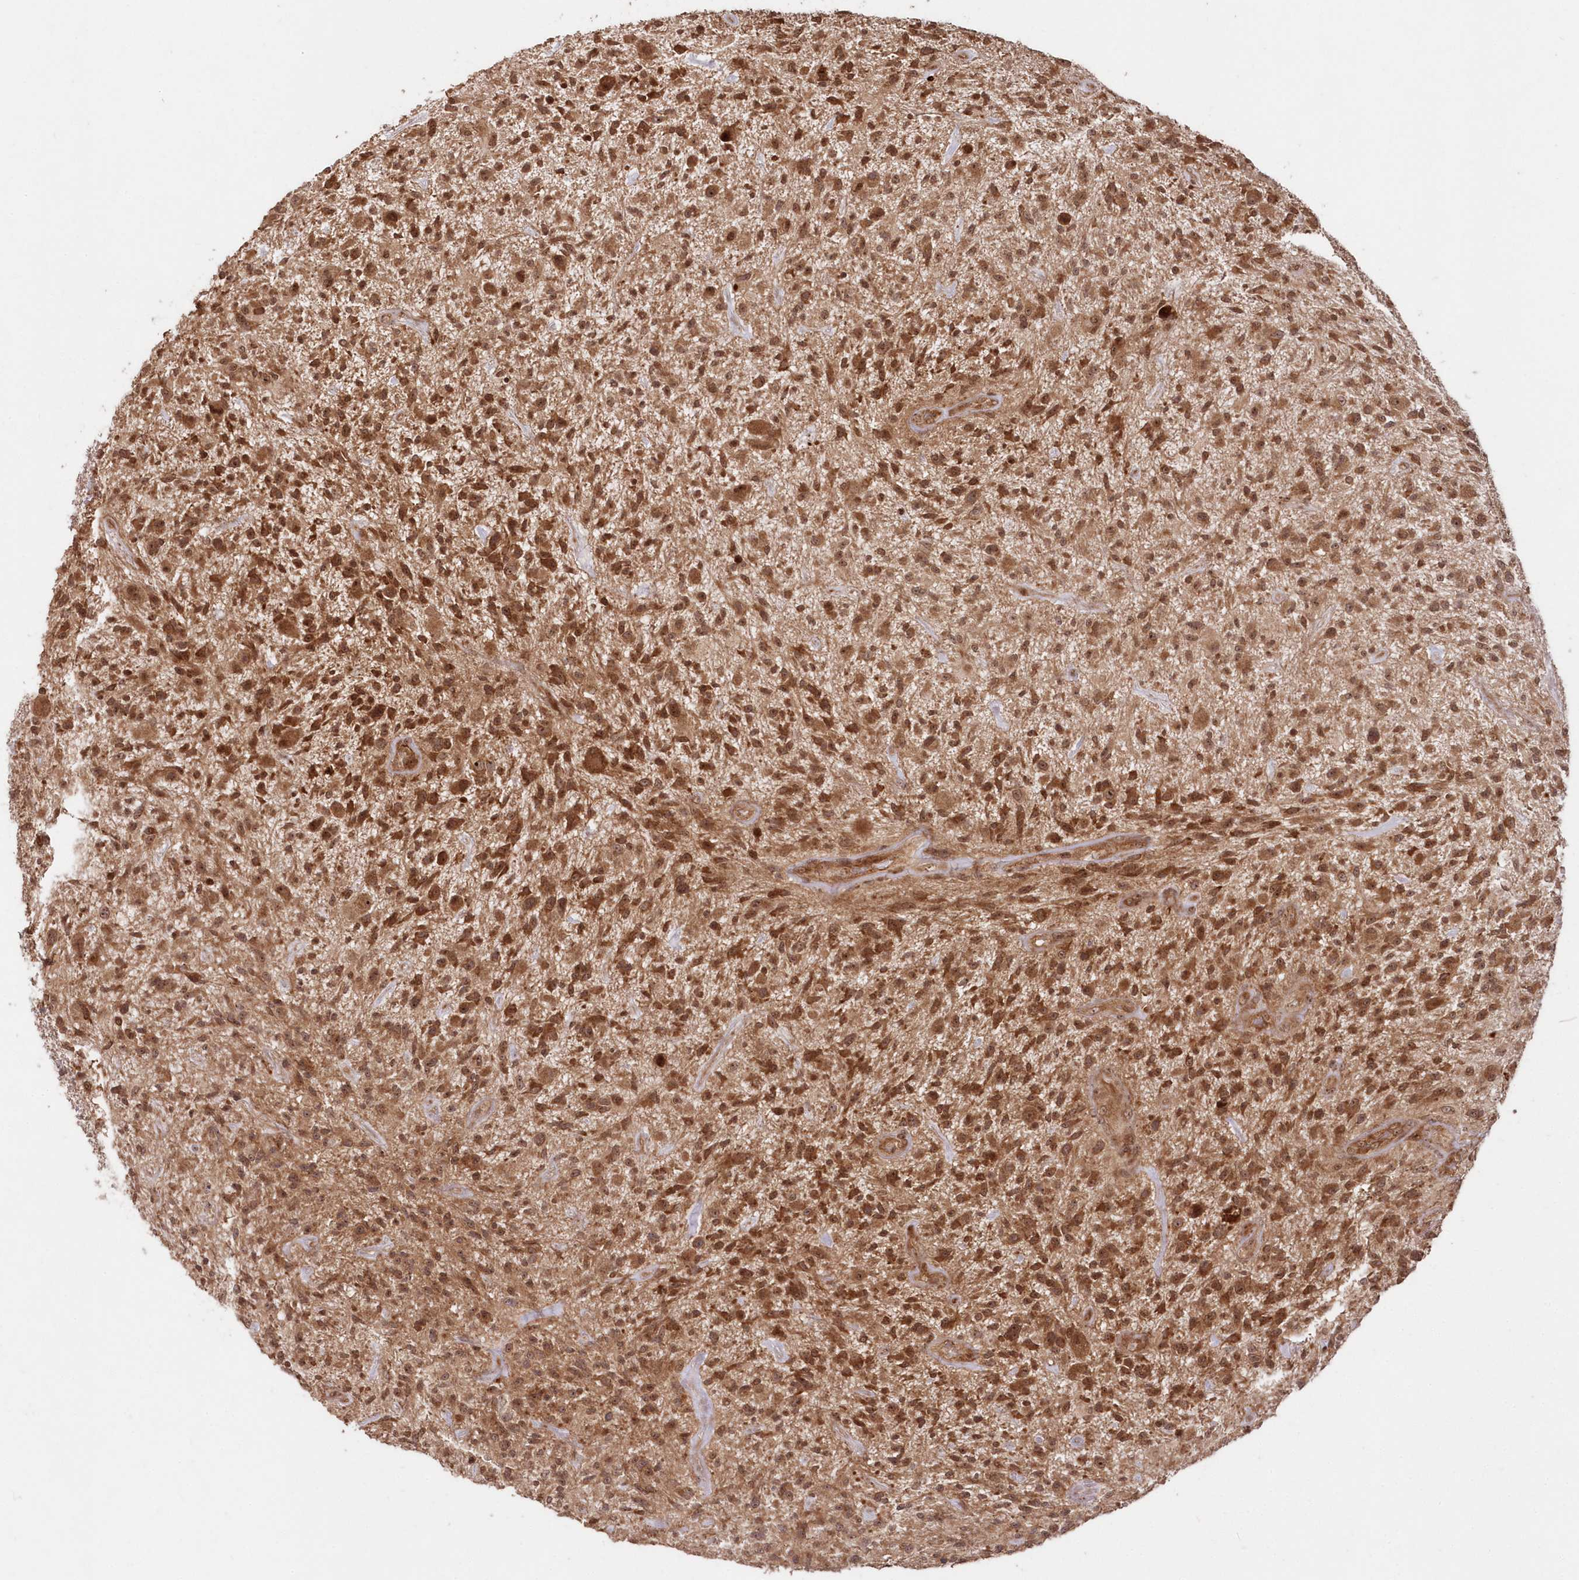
{"staining": {"intensity": "moderate", "quantity": ">75%", "location": "cytoplasmic/membranous,nuclear"}, "tissue": "glioma", "cell_type": "Tumor cells", "image_type": "cancer", "snomed": [{"axis": "morphology", "description": "Glioma, malignant, High grade"}, {"axis": "topography", "description": "Brain"}], "caption": "About >75% of tumor cells in human malignant high-grade glioma display moderate cytoplasmic/membranous and nuclear protein positivity as visualized by brown immunohistochemical staining.", "gene": "SERINC1", "patient": {"sex": "male", "age": 47}}